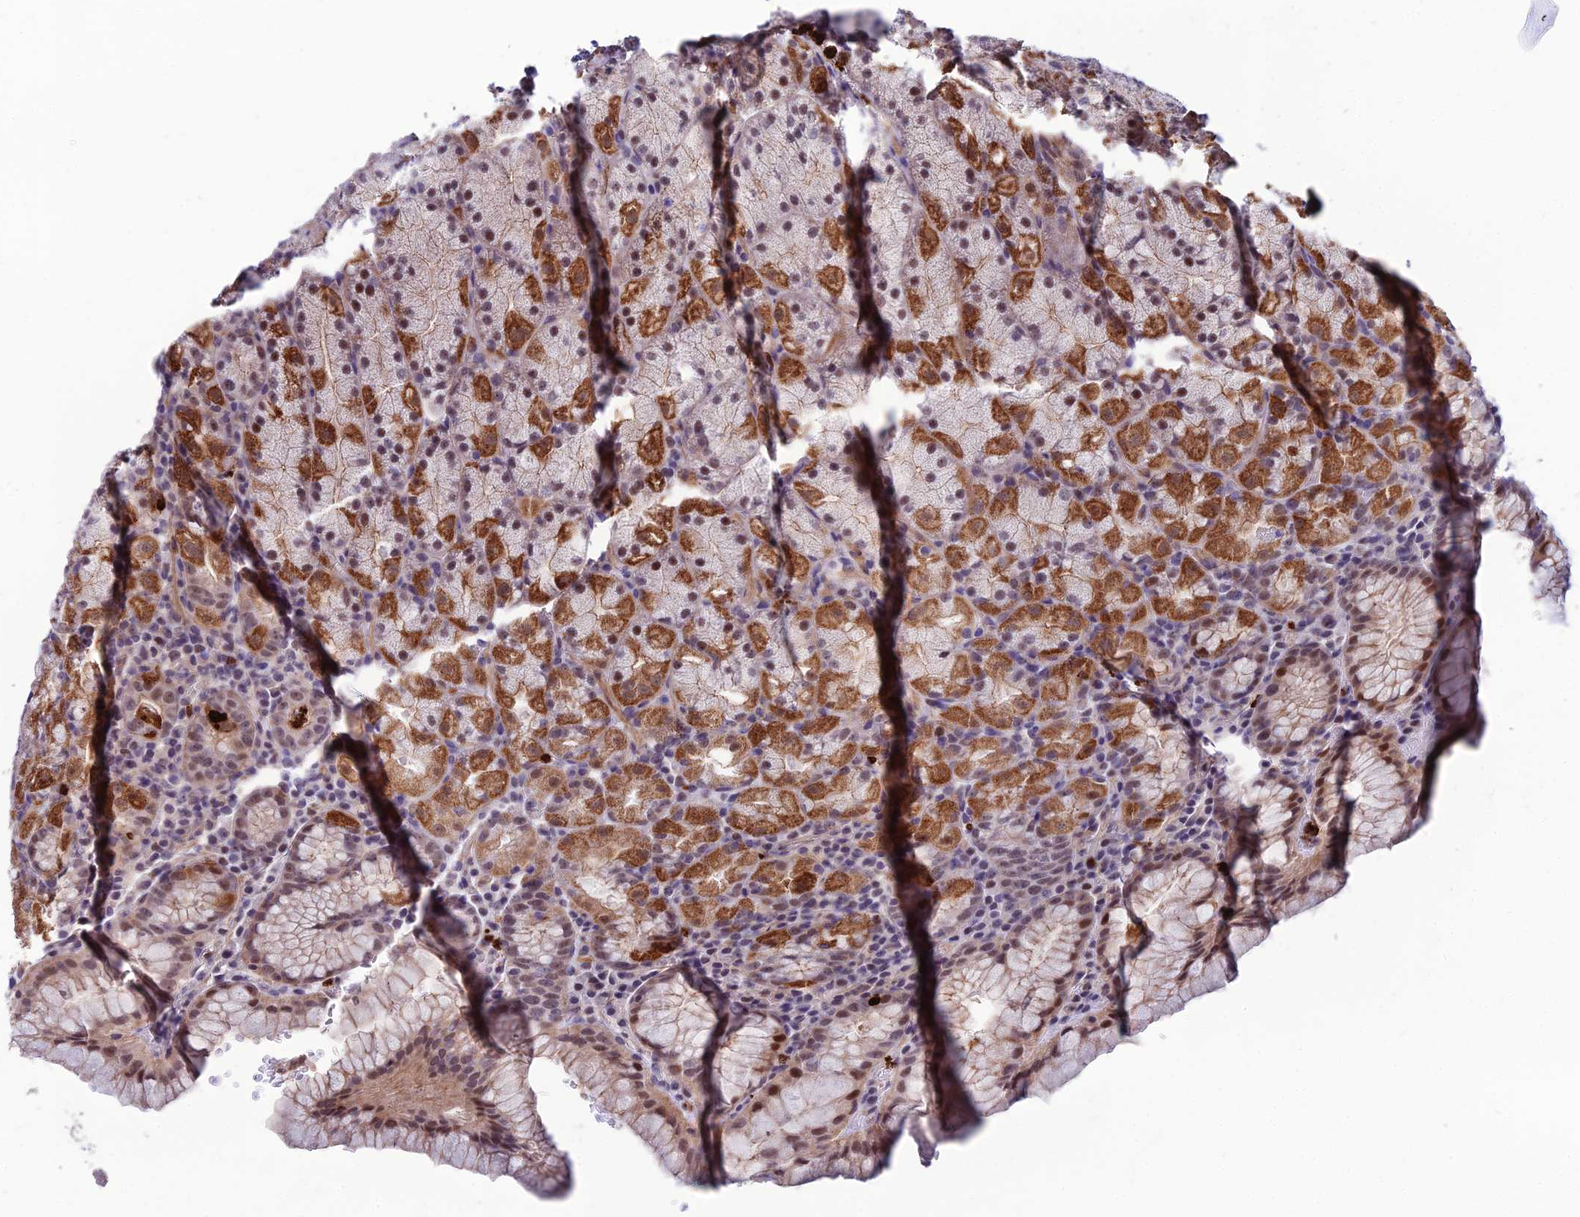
{"staining": {"intensity": "strong", "quantity": "25%-75%", "location": "cytoplasmic/membranous,nuclear"}, "tissue": "stomach", "cell_type": "Glandular cells", "image_type": "normal", "snomed": [{"axis": "morphology", "description": "Normal tissue, NOS"}, {"axis": "topography", "description": "Stomach, upper"}, {"axis": "topography", "description": "Stomach, lower"}], "caption": "The photomicrograph exhibits staining of benign stomach, revealing strong cytoplasmic/membranous,nuclear protein expression (brown color) within glandular cells. The staining was performed using DAB (3,3'-diaminobenzidine), with brown indicating positive protein expression. Nuclei are stained blue with hematoxylin.", "gene": "COL6A6", "patient": {"sex": "male", "age": 80}}